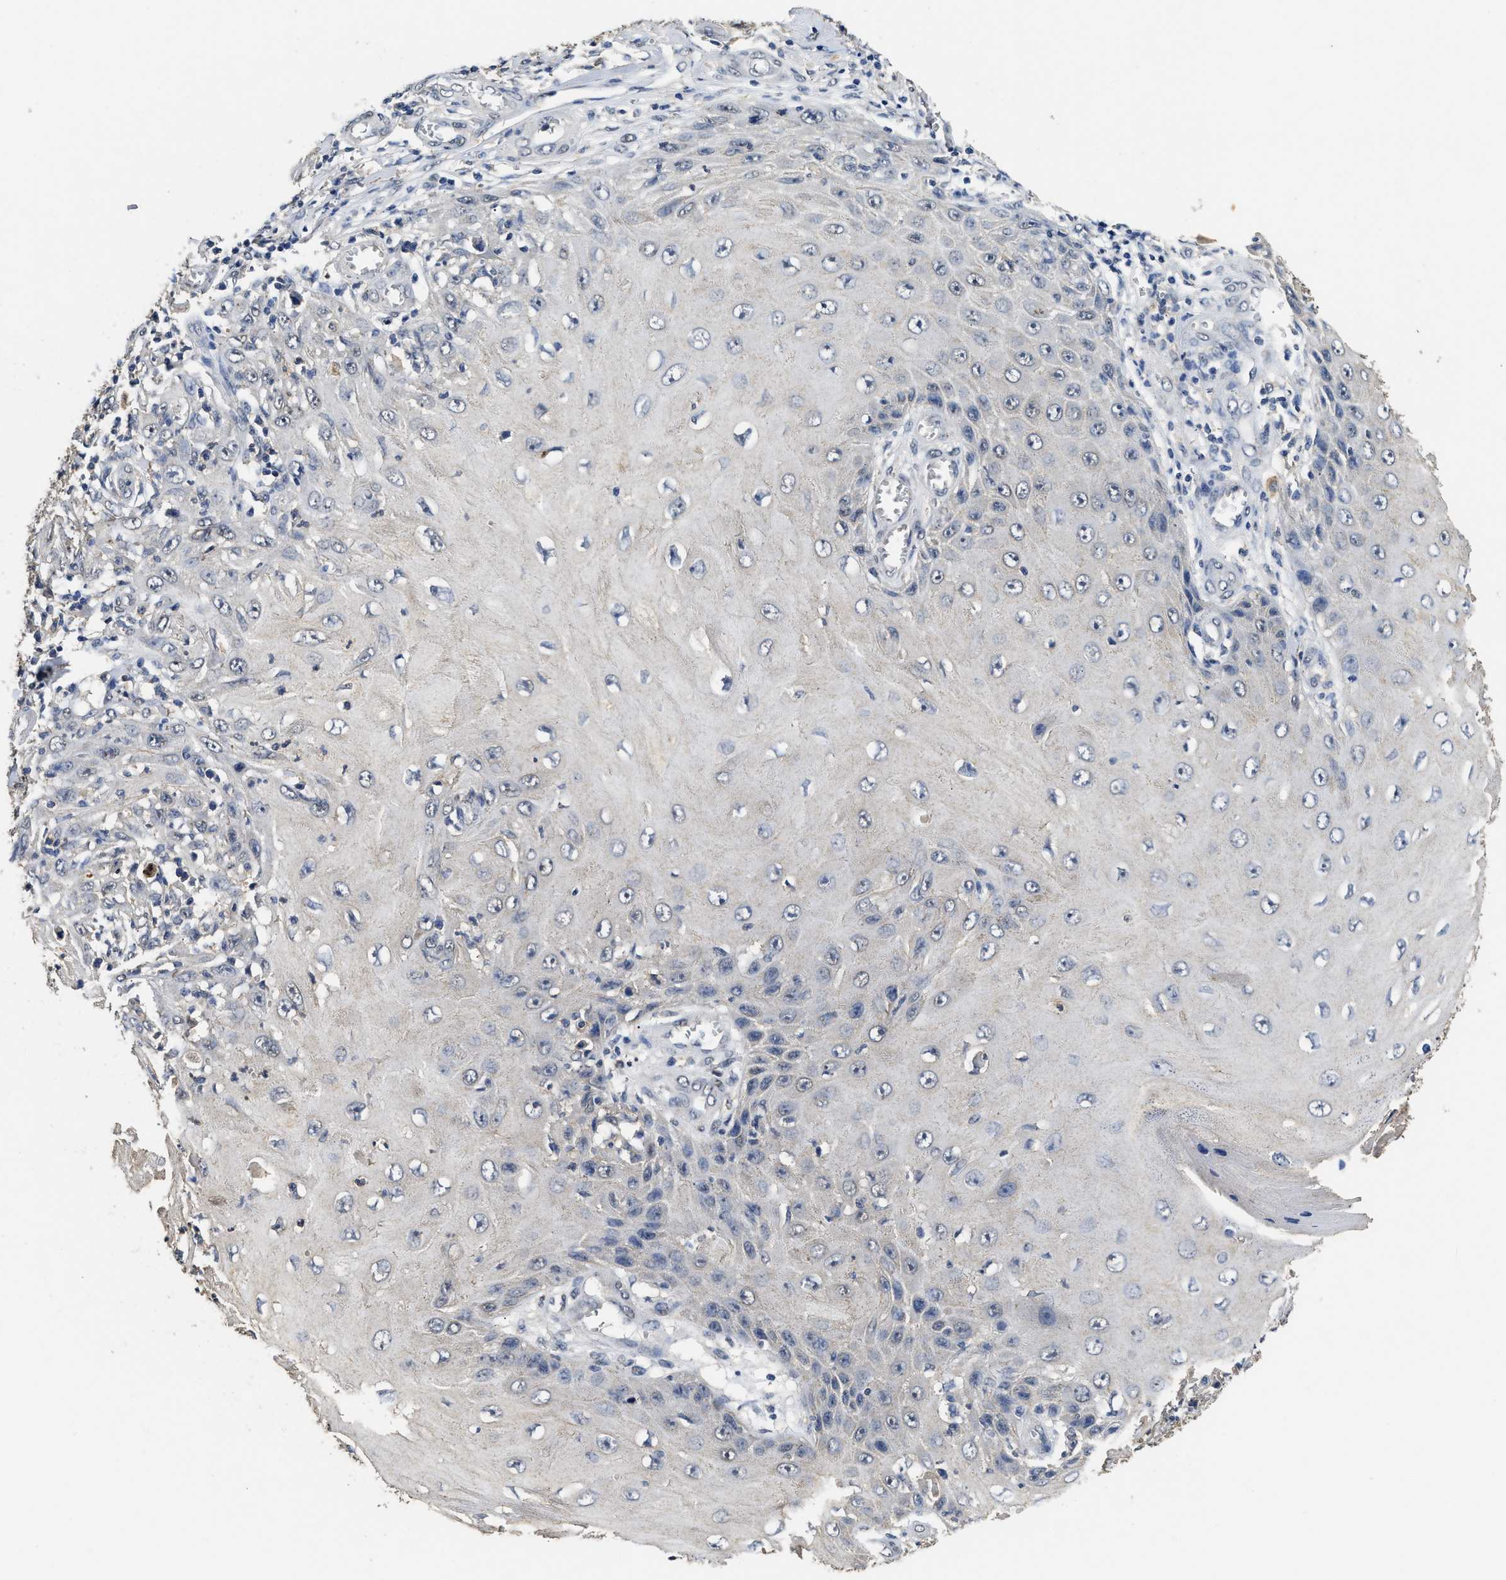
{"staining": {"intensity": "moderate", "quantity": "25%-75%", "location": "cytoplasmic/membranous"}, "tissue": "skin cancer", "cell_type": "Tumor cells", "image_type": "cancer", "snomed": [{"axis": "morphology", "description": "Squamous cell carcinoma, NOS"}, {"axis": "topography", "description": "Skin"}], "caption": "Squamous cell carcinoma (skin) stained with IHC exhibits moderate cytoplasmic/membranous staining in about 25%-75% of tumor cells. (brown staining indicates protein expression, while blue staining denotes nuclei).", "gene": "CTNNA1", "patient": {"sex": "female", "age": 73}}